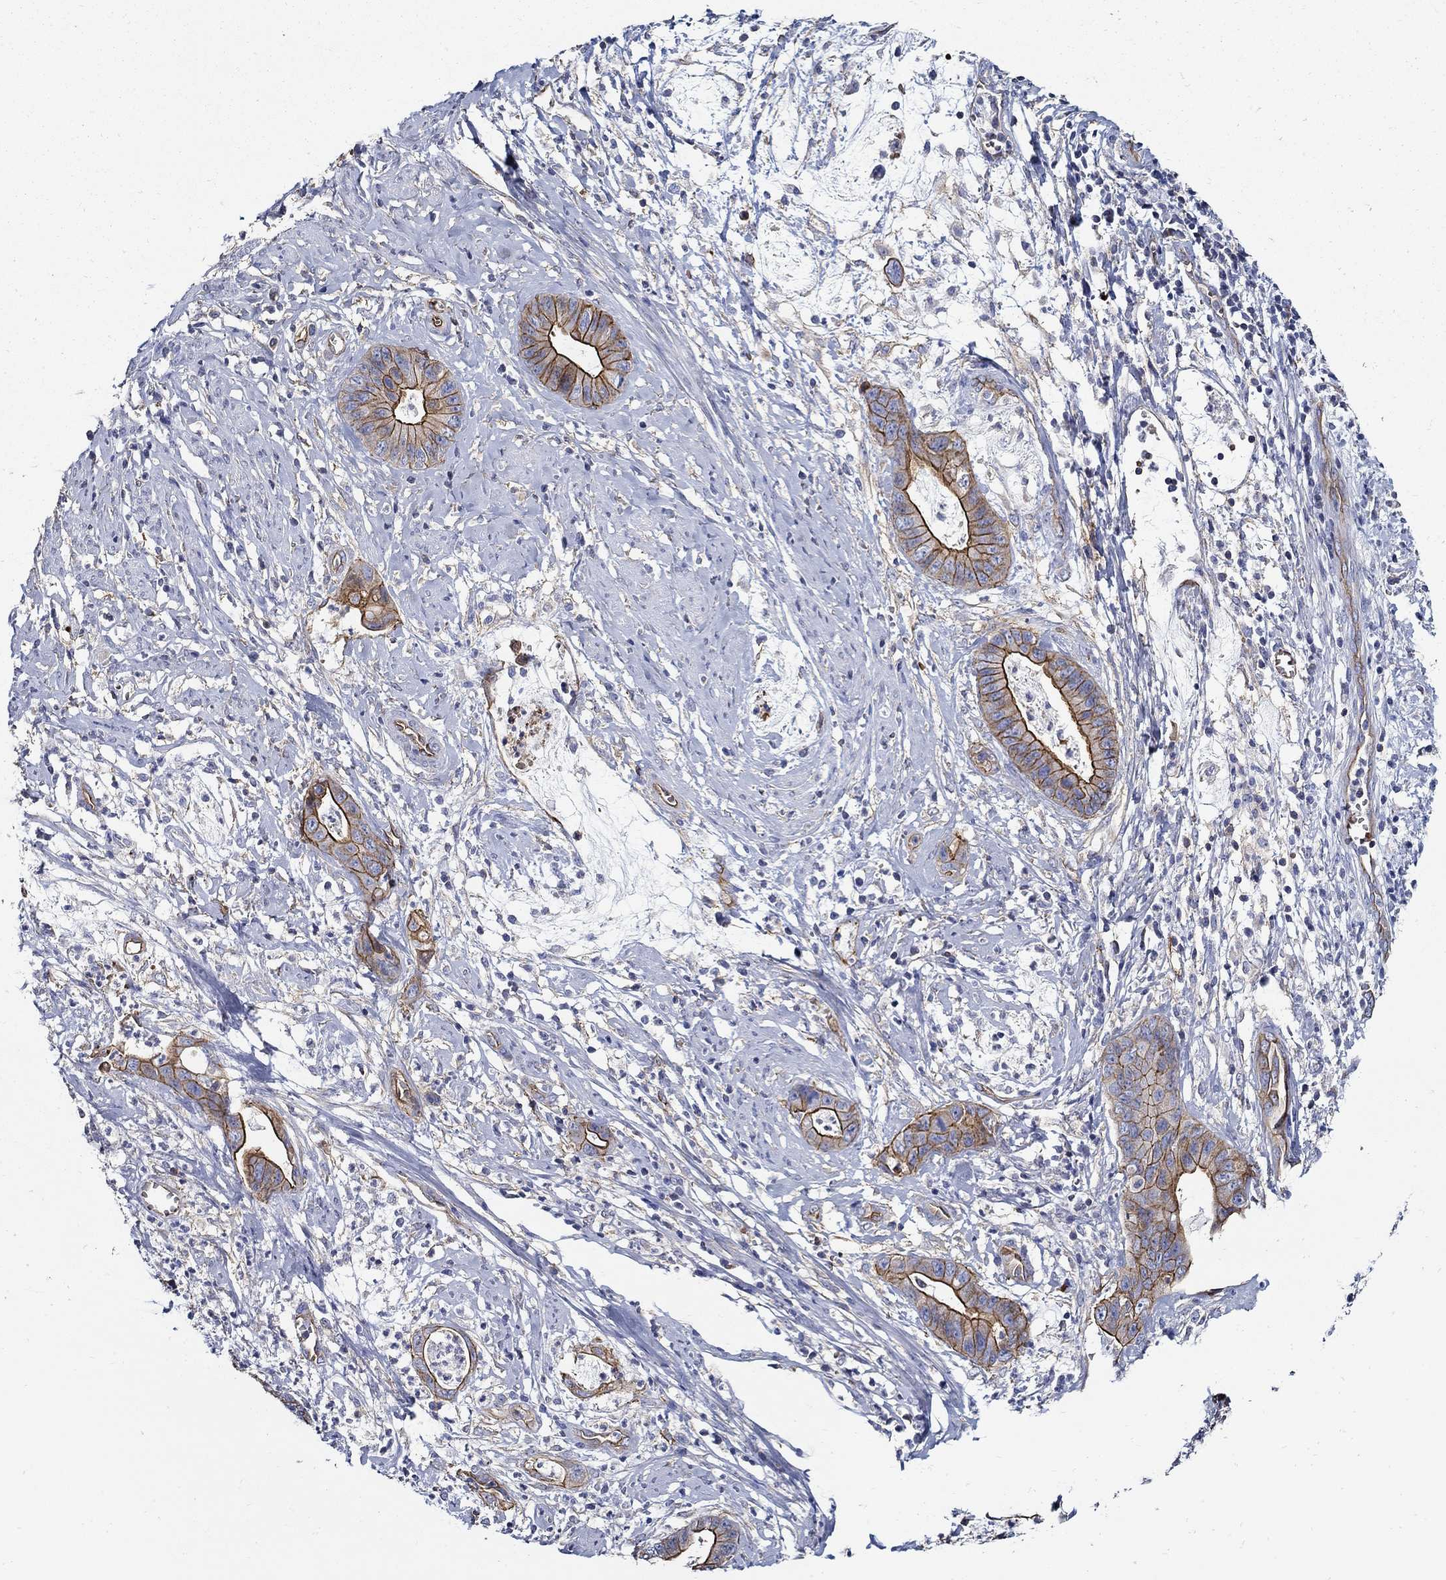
{"staining": {"intensity": "strong", "quantity": ">75%", "location": "cytoplasmic/membranous"}, "tissue": "cervical cancer", "cell_type": "Tumor cells", "image_type": "cancer", "snomed": [{"axis": "morphology", "description": "Adenocarcinoma, NOS"}, {"axis": "topography", "description": "Cervix"}], "caption": "Approximately >75% of tumor cells in human cervical adenocarcinoma demonstrate strong cytoplasmic/membranous protein positivity as visualized by brown immunohistochemical staining.", "gene": "APBB3", "patient": {"sex": "female", "age": 44}}